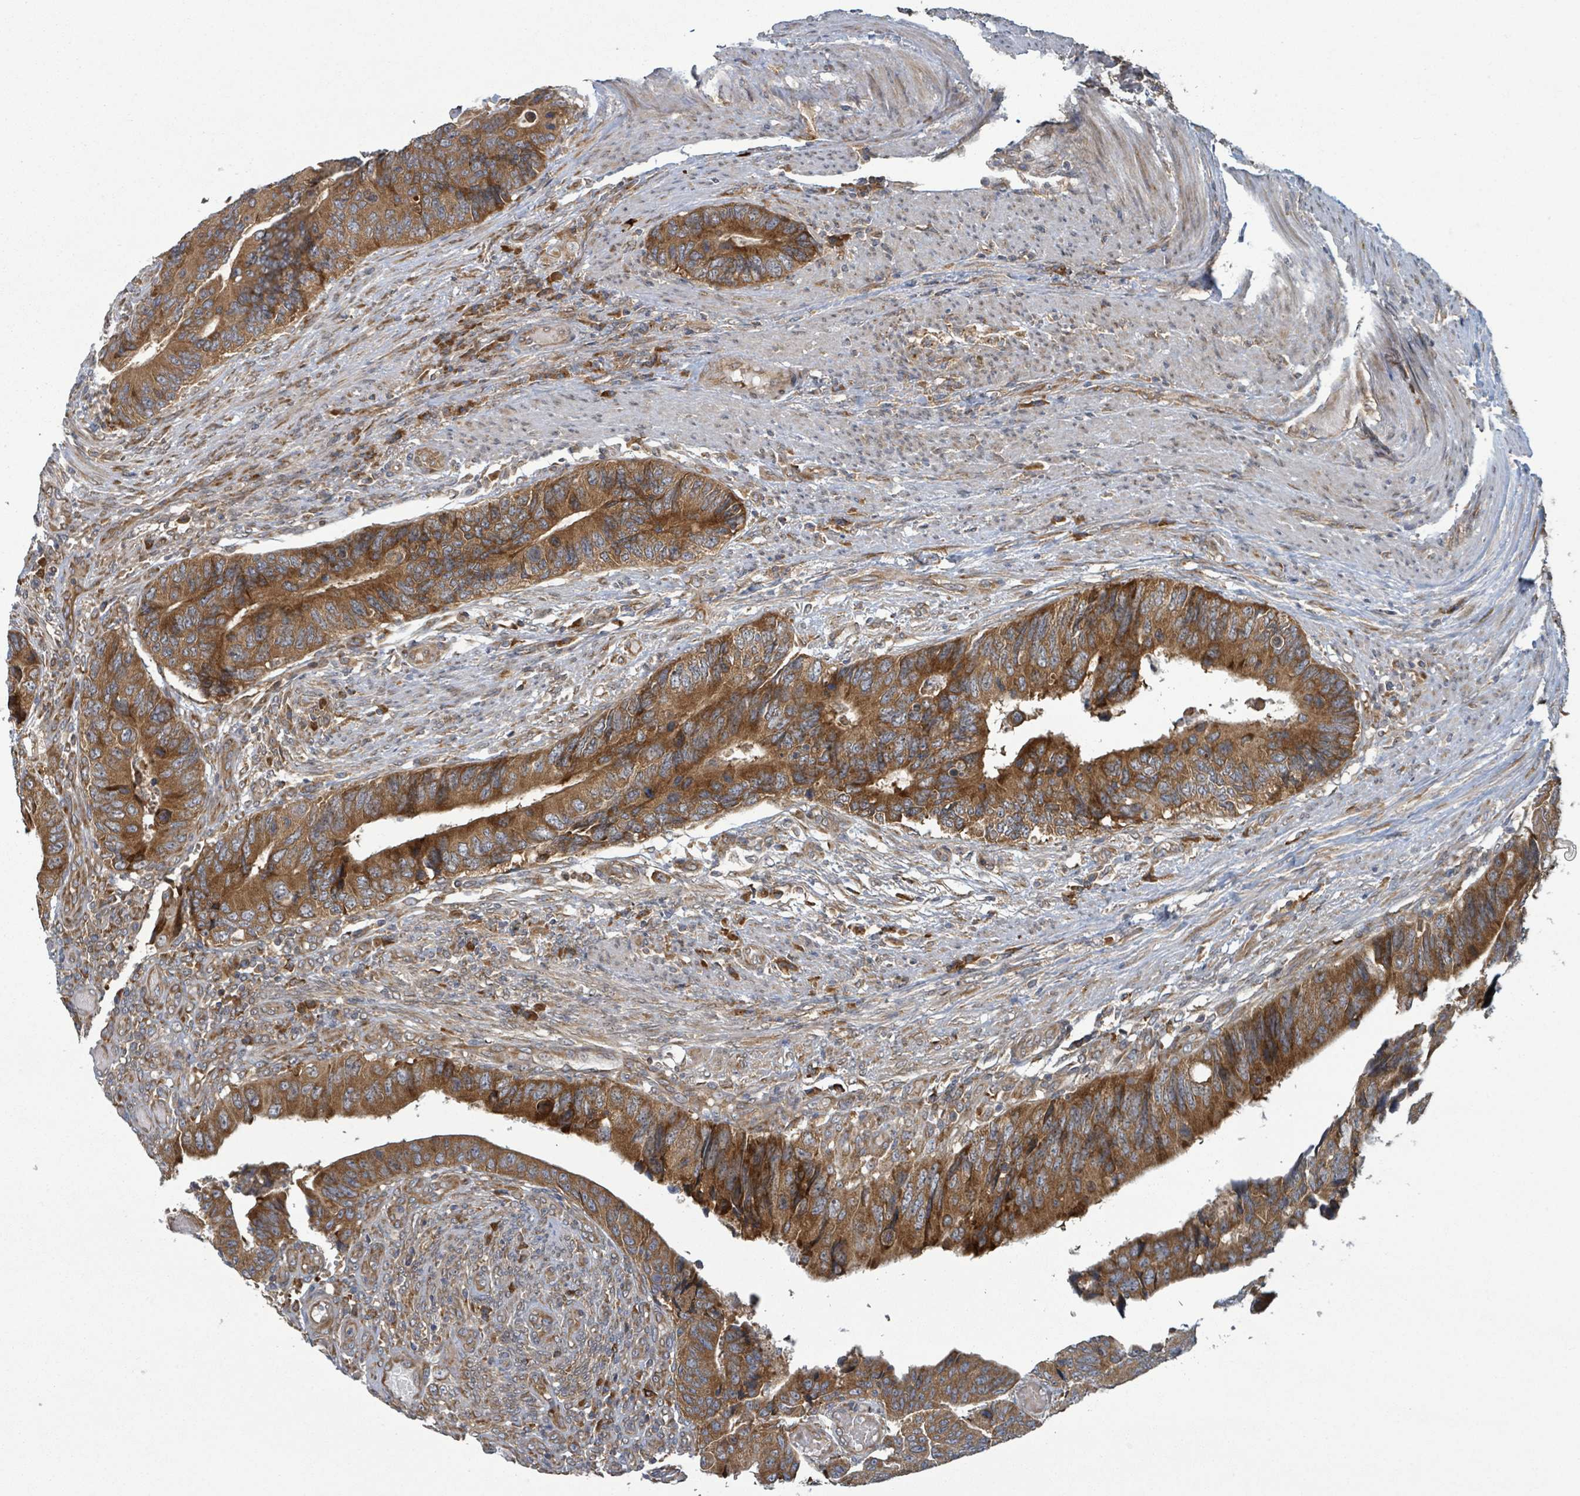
{"staining": {"intensity": "strong", "quantity": ">75%", "location": "cytoplasmic/membranous"}, "tissue": "colorectal cancer", "cell_type": "Tumor cells", "image_type": "cancer", "snomed": [{"axis": "morphology", "description": "Adenocarcinoma, NOS"}, {"axis": "topography", "description": "Colon"}], "caption": "This is a photomicrograph of IHC staining of colorectal cancer (adenocarcinoma), which shows strong staining in the cytoplasmic/membranous of tumor cells.", "gene": "OR51E1", "patient": {"sex": "male", "age": 87}}